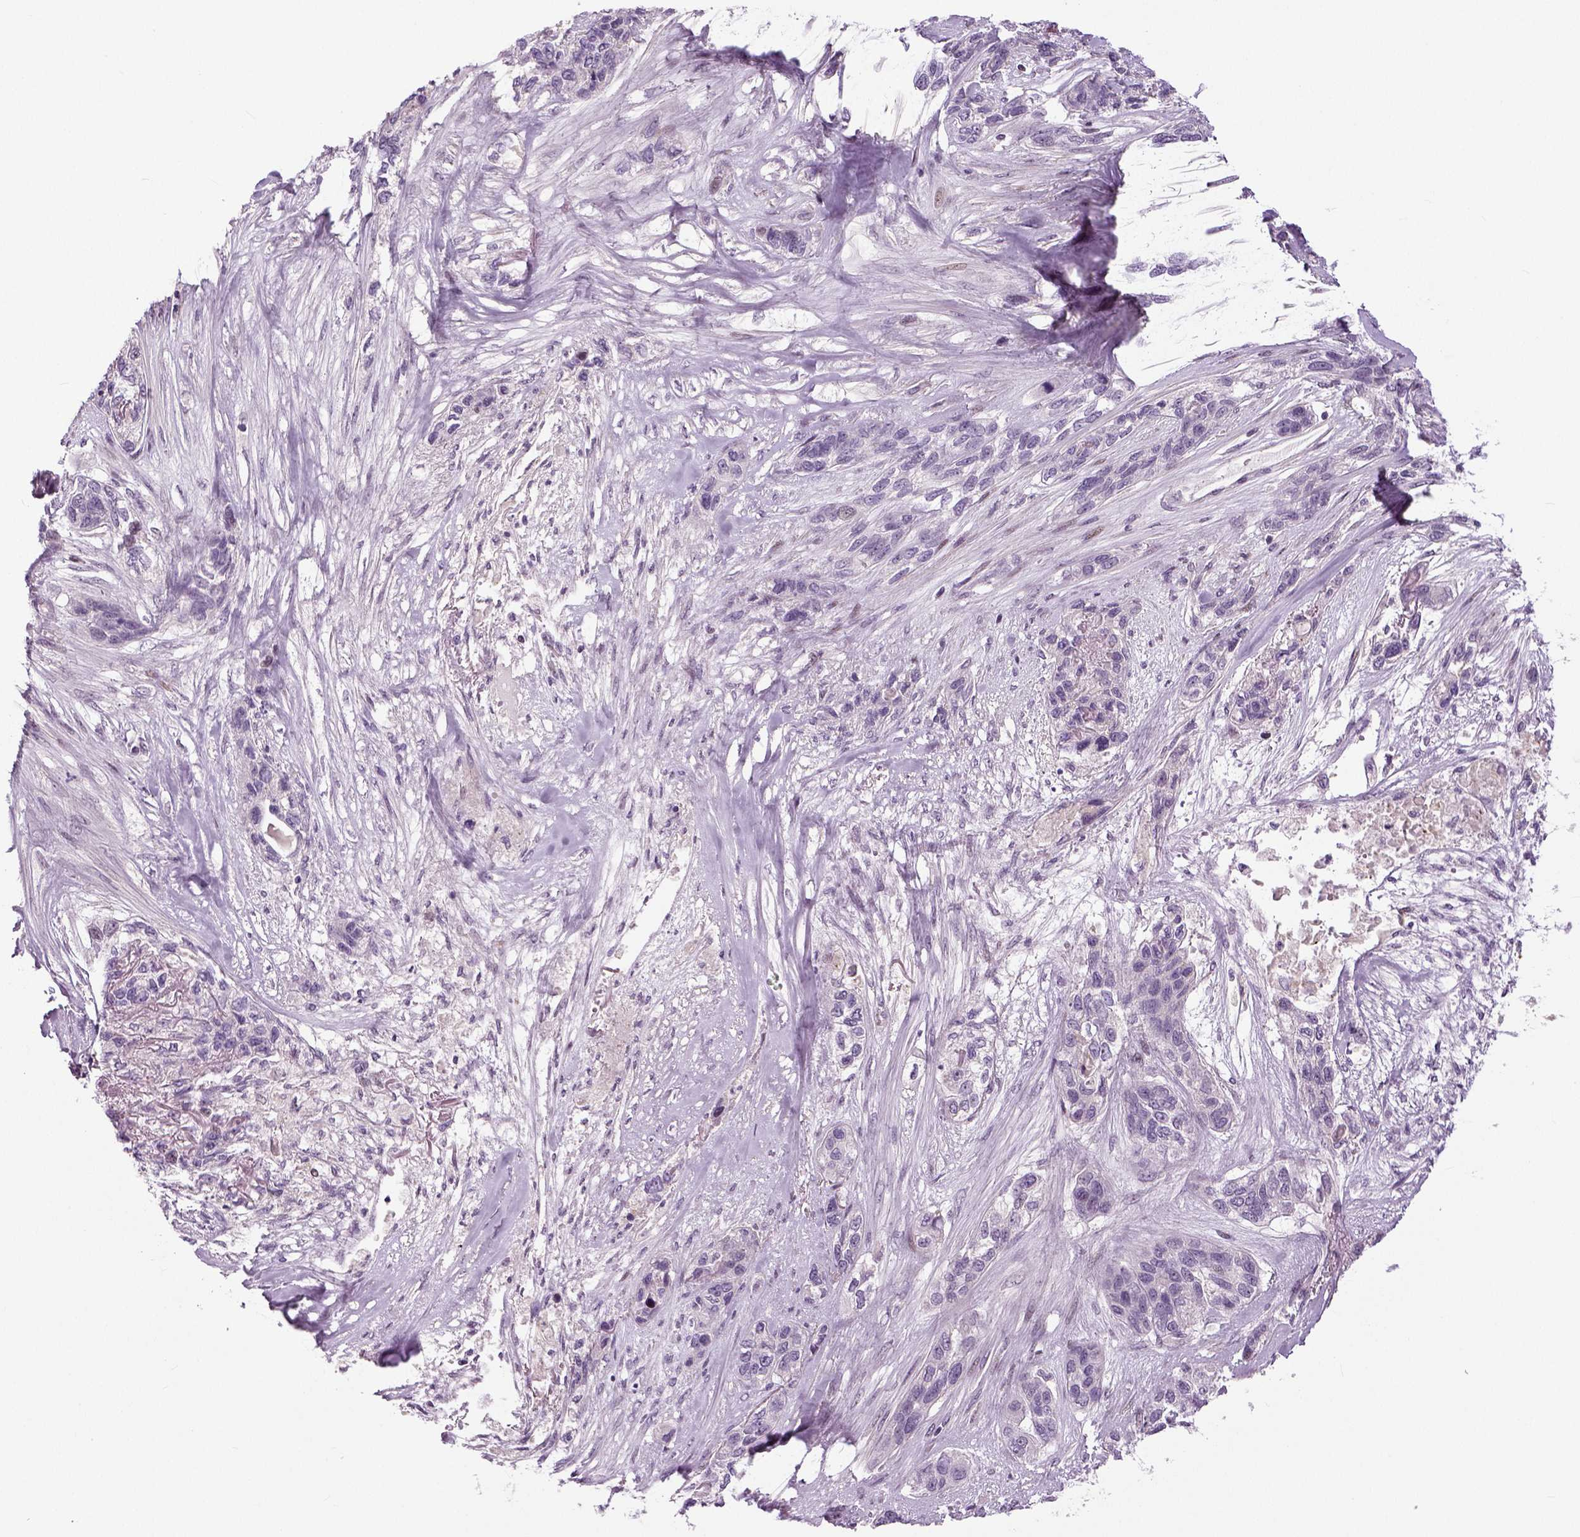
{"staining": {"intensity": "negative", "quantity": "none", "location": "none"}, "tissue": "lung cancer", "cell_type": "Tumor cells", "image_type": "cancer", "snomed": [{"axis": "morphology", "description": "Squamous cell carcinoma, NOS"}, {"axis": "topography", "description": "Lung"}], "caption": "This is a image of IHC staining of lung cancer (squamous cell carcinoma), which shows no expression in tumor cells.", "gene": "NECAB1", "patient": {"sex": "female", "age": 70}}